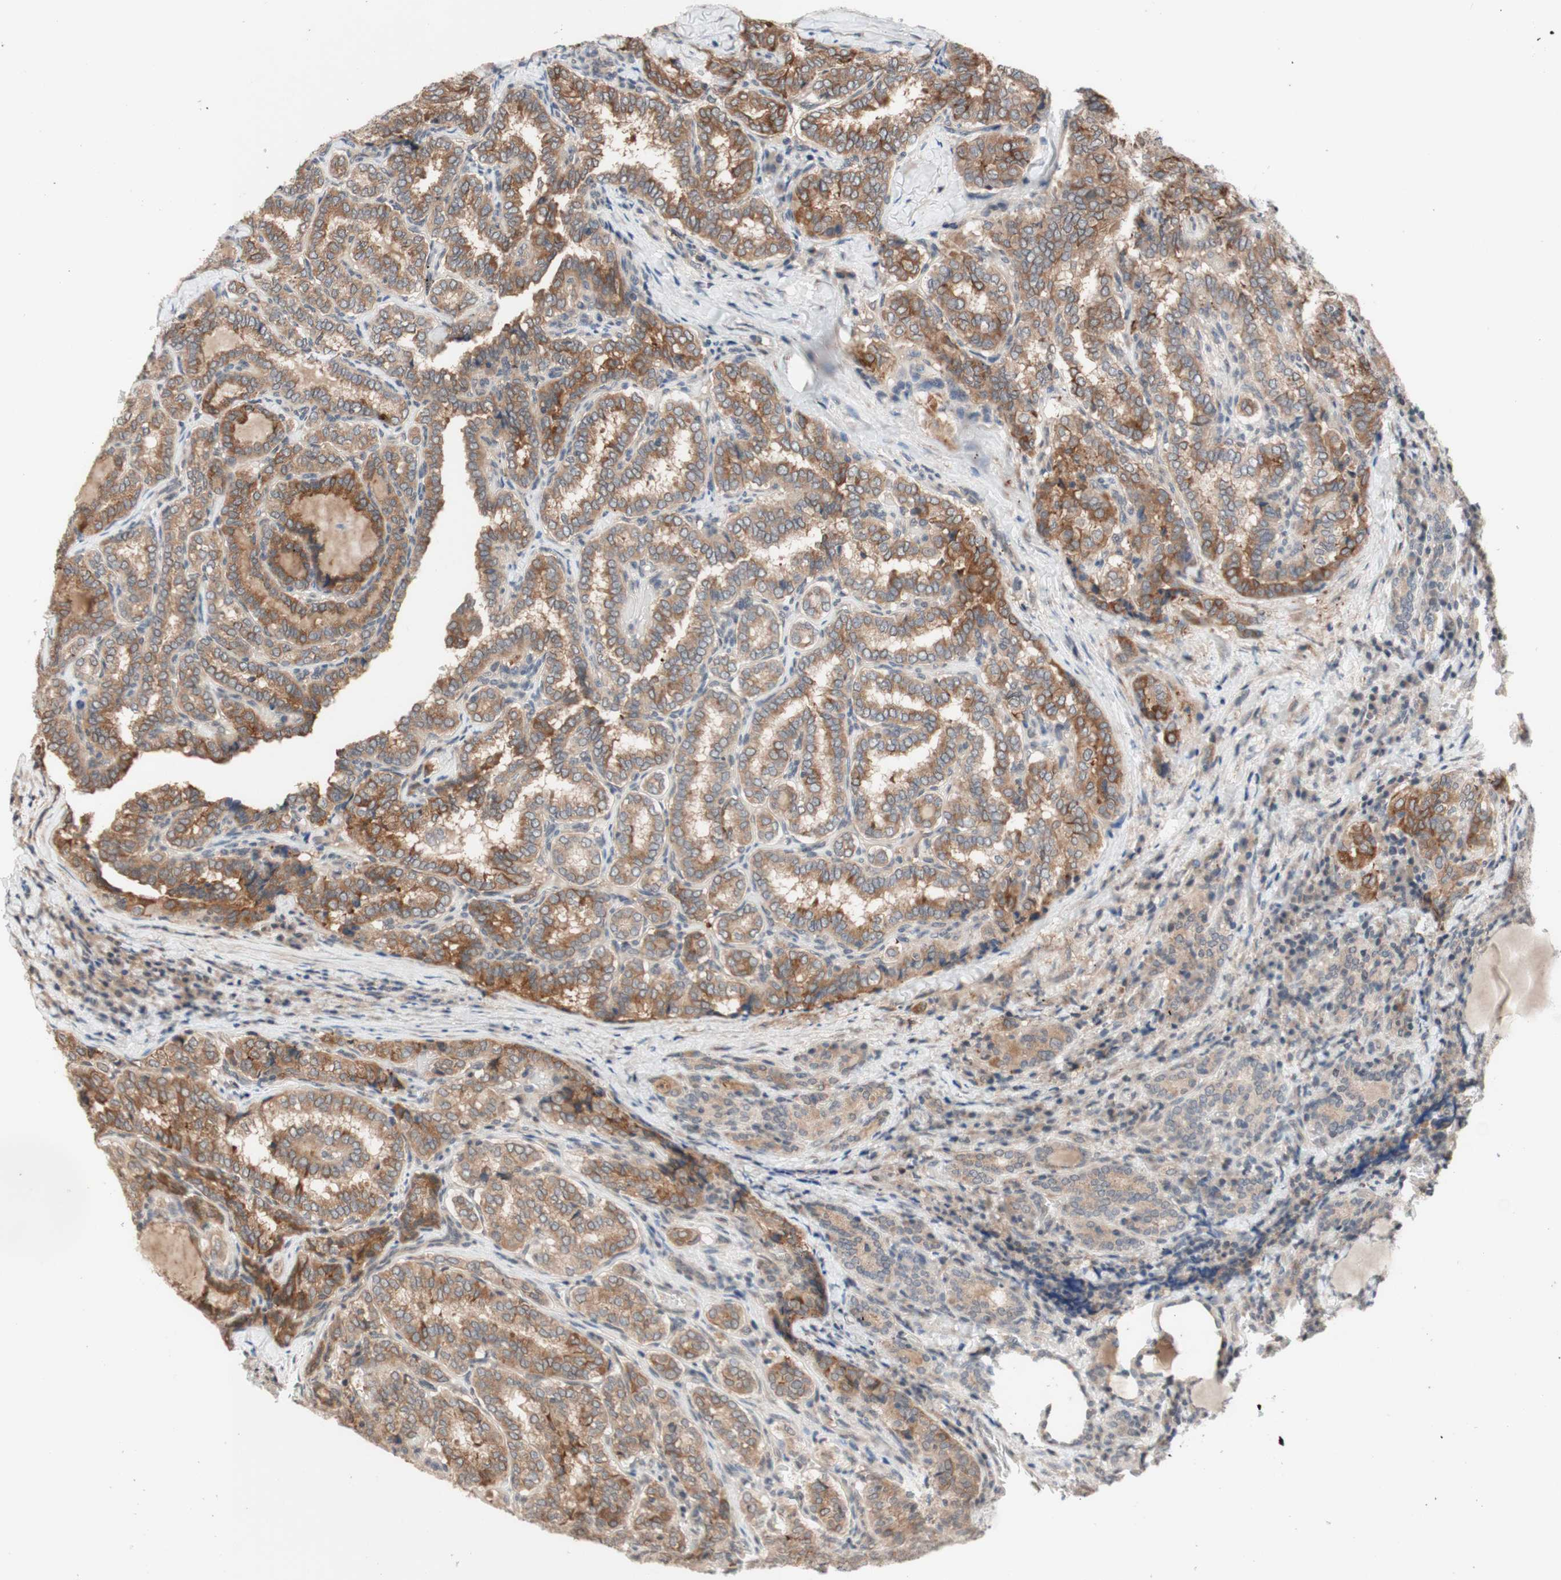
{"staining": {"intensity": "moderate", "quantity": ">75%", "location": "cytoplasmic/membranous"}, "tissue": "thyroid cancer", "cell_type": "Tumor cells", "image_type": "cancer", "snomed": [{"axis": "morphology", "description": "Normal tissue, NOS"}, {"axis": "morphology", "description": "Papillary adenocarcinoma, NOS"}, {"axis": "topography", "description": "Thyroid gland"}], "caption": "Protein expression analysis of human thyroid papillary adenocarcinoma reveals moderate cytoplasmic/membranous staining in approximately >75% of tumor cells. (brown staining indicates protein expression, while blue staining denotes nuclei).", "gene": "CD55", "patient": {"sex": "female", "age": 30}}